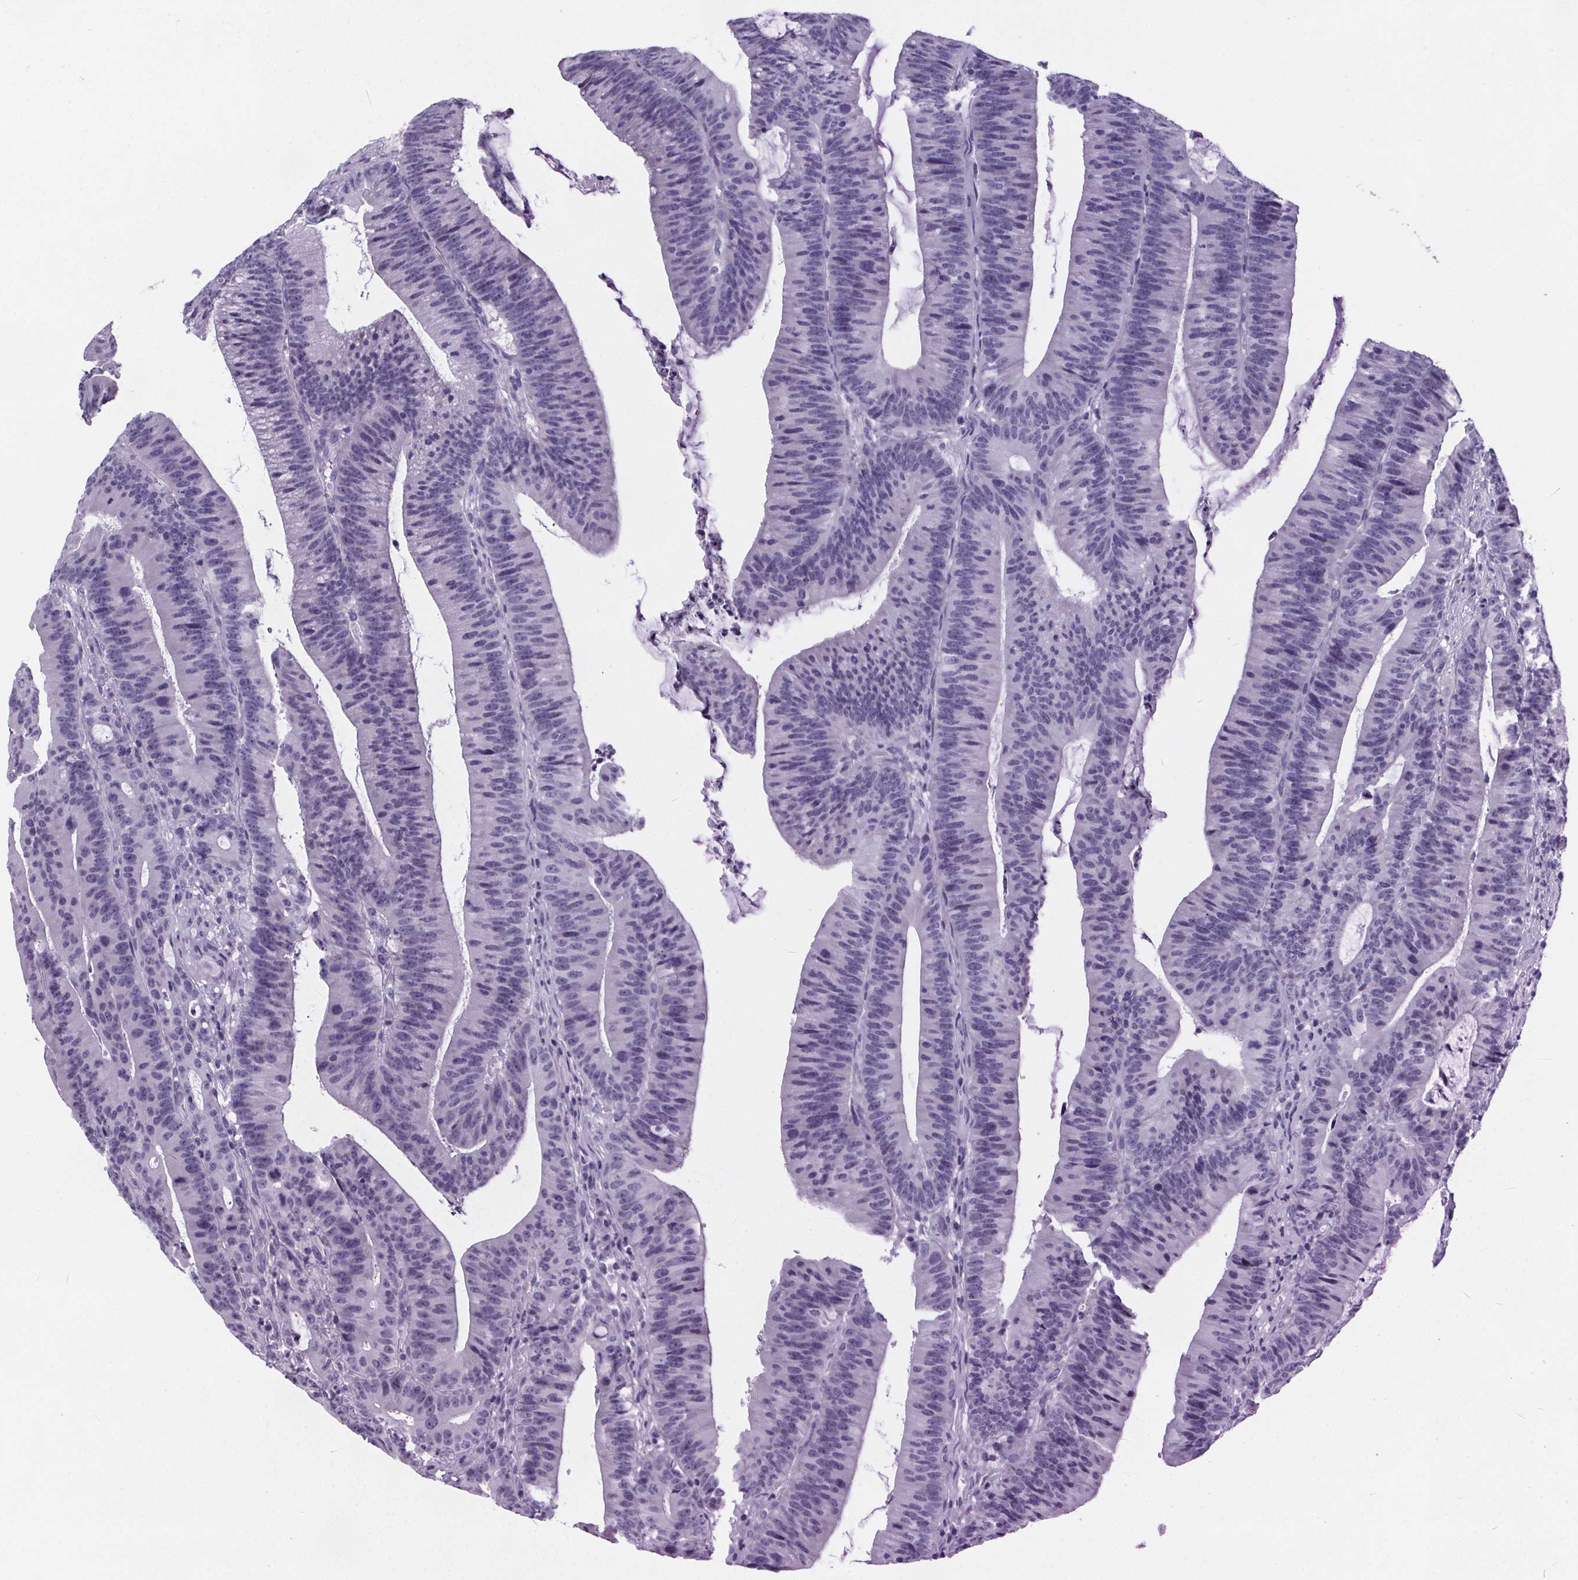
{"staining": {"intensity": "negative", "quantity": "none", "location": "none"}, "tissue": "colorectal cancer", "cell_type": "Tumor cells", "image_type": "cancer", "snomed": [{"axis": "morphology", "description": "Adenocarcinoma, NOS"}, {"axis": "topography", "description": "Colon"}], "caption": "Colorectal adenocarcinoma was stained to show a protein in brown. There is no significant staining in tumor cells.", "gene": "CUBN", "patient": {"sex": "female", "age": 78}}